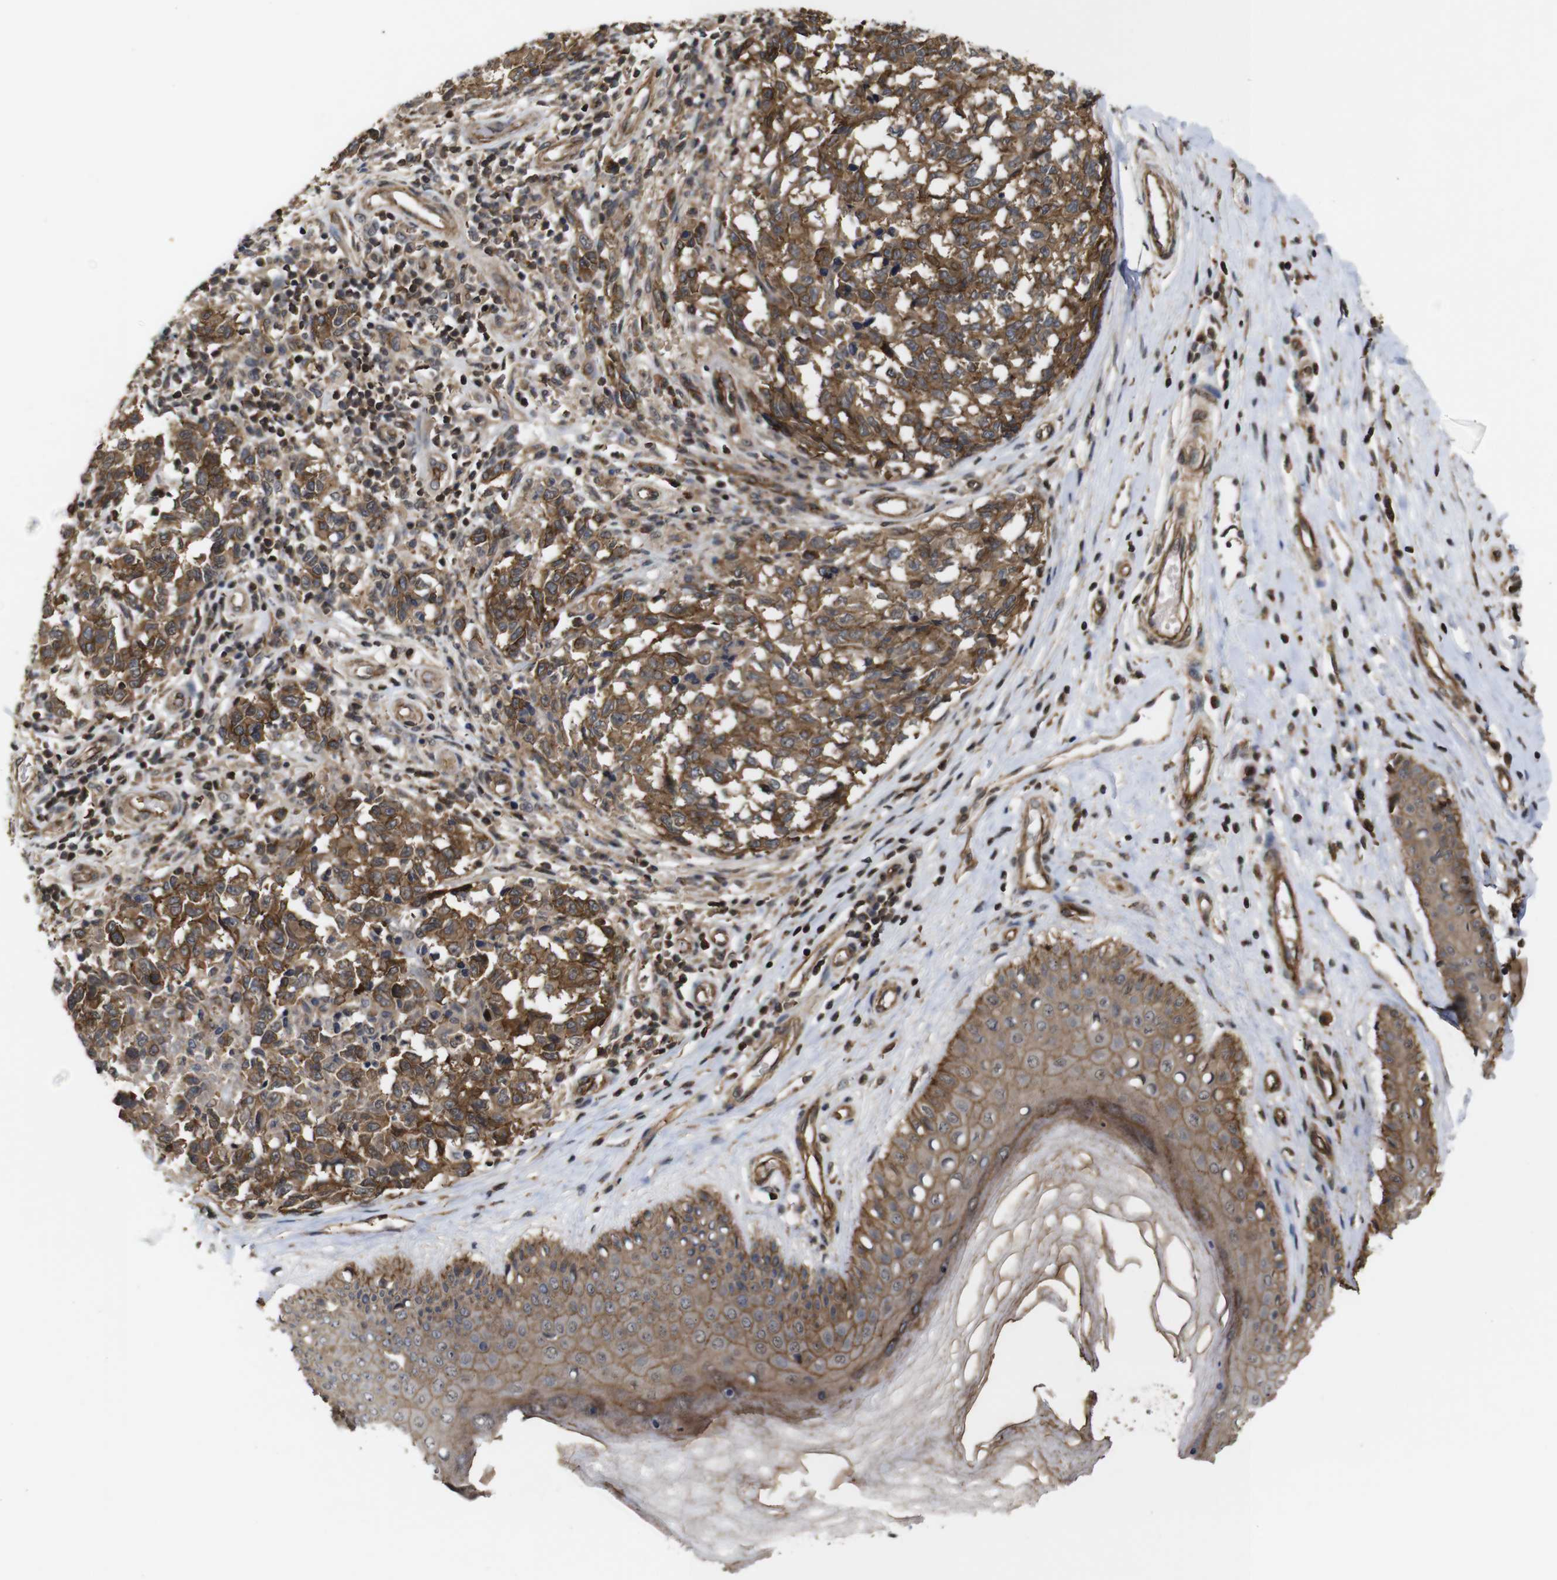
{"staining": {"intensity": "moderate", "quantity": ">75%", "location": "cytoplasmic/membranous"}, "tissue": "melanoma", "cell_type": "Tumor cells", "image_type": "cancer", "snomed": [{"axis": "morphology", "description": "Malignant melanoma, NOS"}, {"axis": "topography", "description": "Skin"}], "caption": "This is an image of IHC staining of melanoma, which shows moderate expression in the cytoplasmic/membranous of tumor cells.", "gene": "NANOS1", "patient": {"sex": "female", "age": 64}}